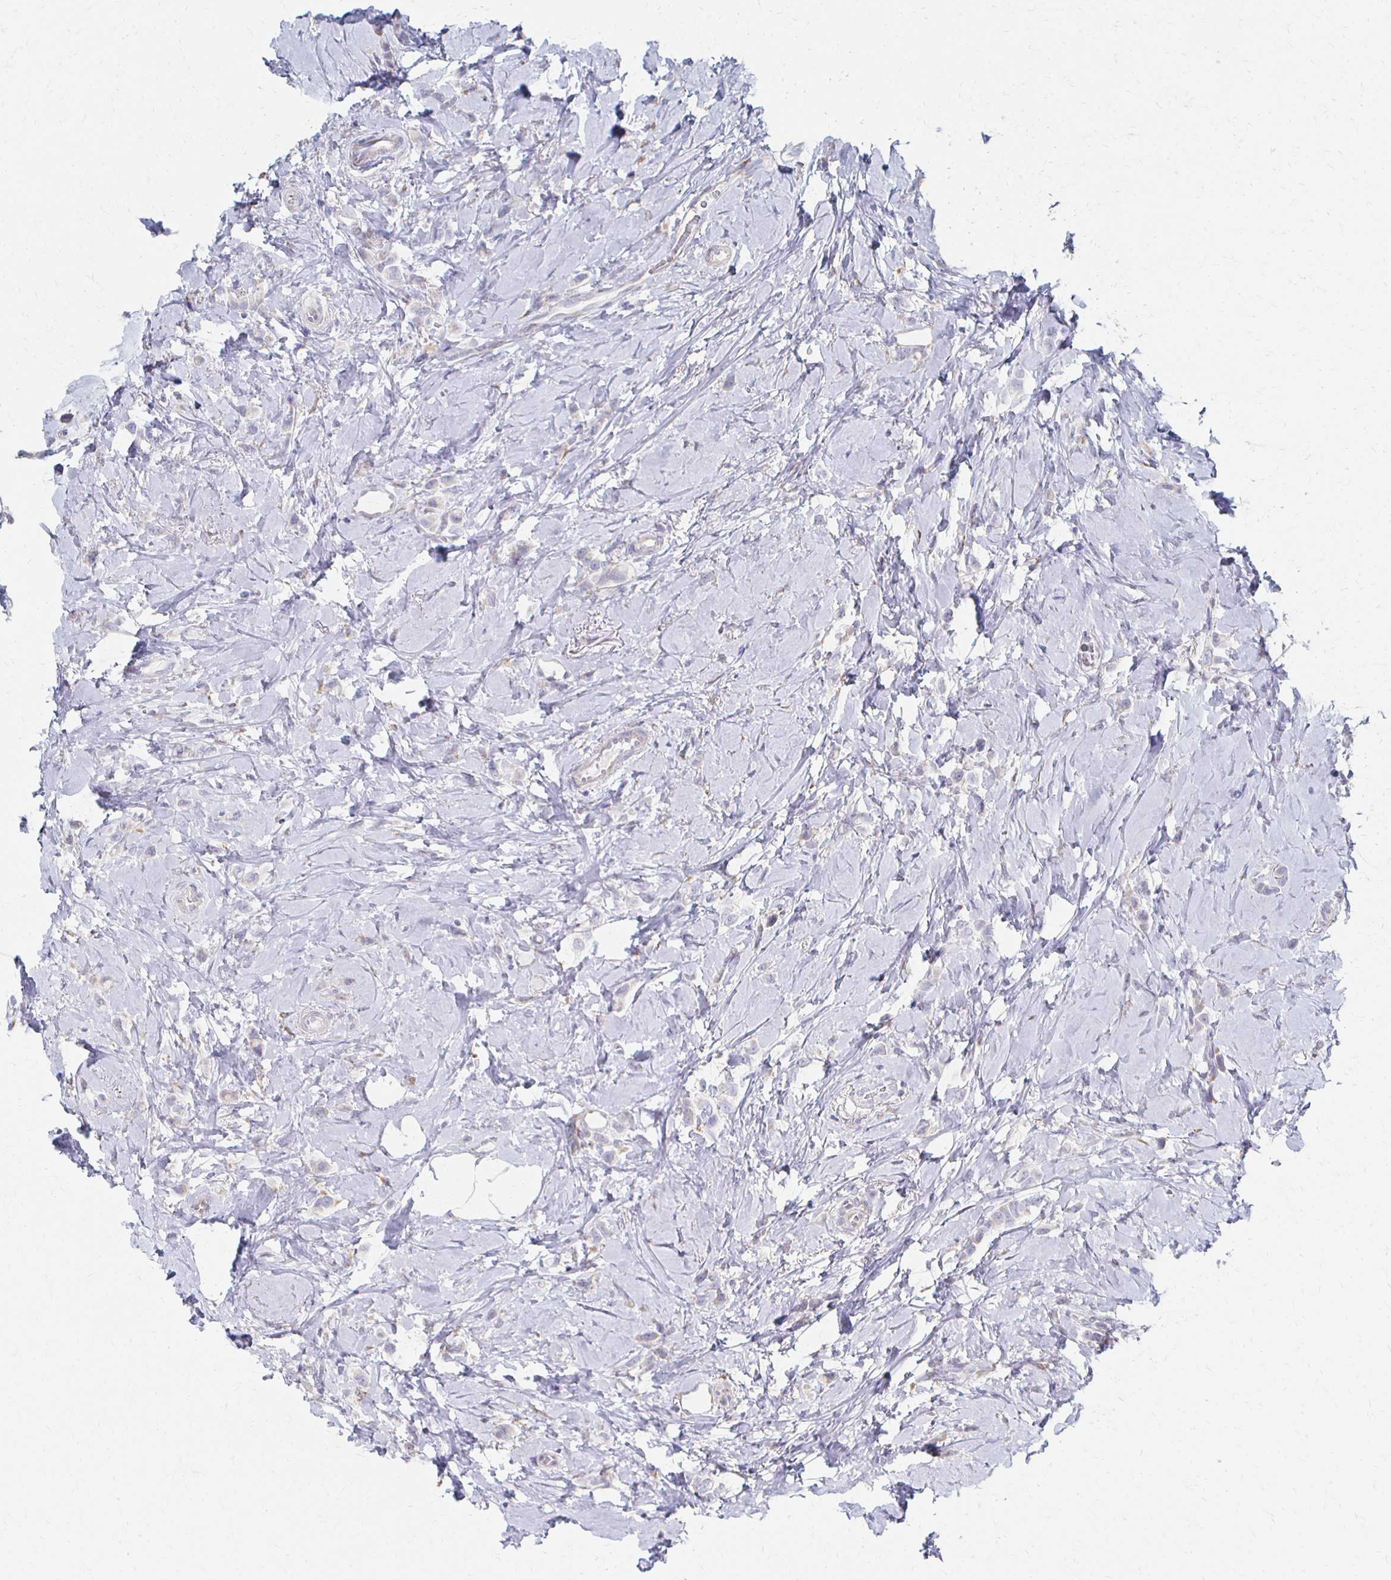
{"staining": {"intensity": "negative", "quantity": "none", "location": "none"}, "tissue": "breast cancer", "cell_type": "Tumor cells", "image_type": "cancer", "snomed": [{"axis": "morphology", "description": "Lobular carcinoma"}, {"axis": "topography", "description": "Breast"}], "caption": "Immunohistochemistry (IHC) histopathology image of neoplastic tissue: lobular carcinoma (breast) stained with DAB (3,3'-diaminobenzidine) demonstrates no significant protein positivity in tumor cells.", "gene": "ATP1A3", "patient": {"sex": "female", "age": 66}}